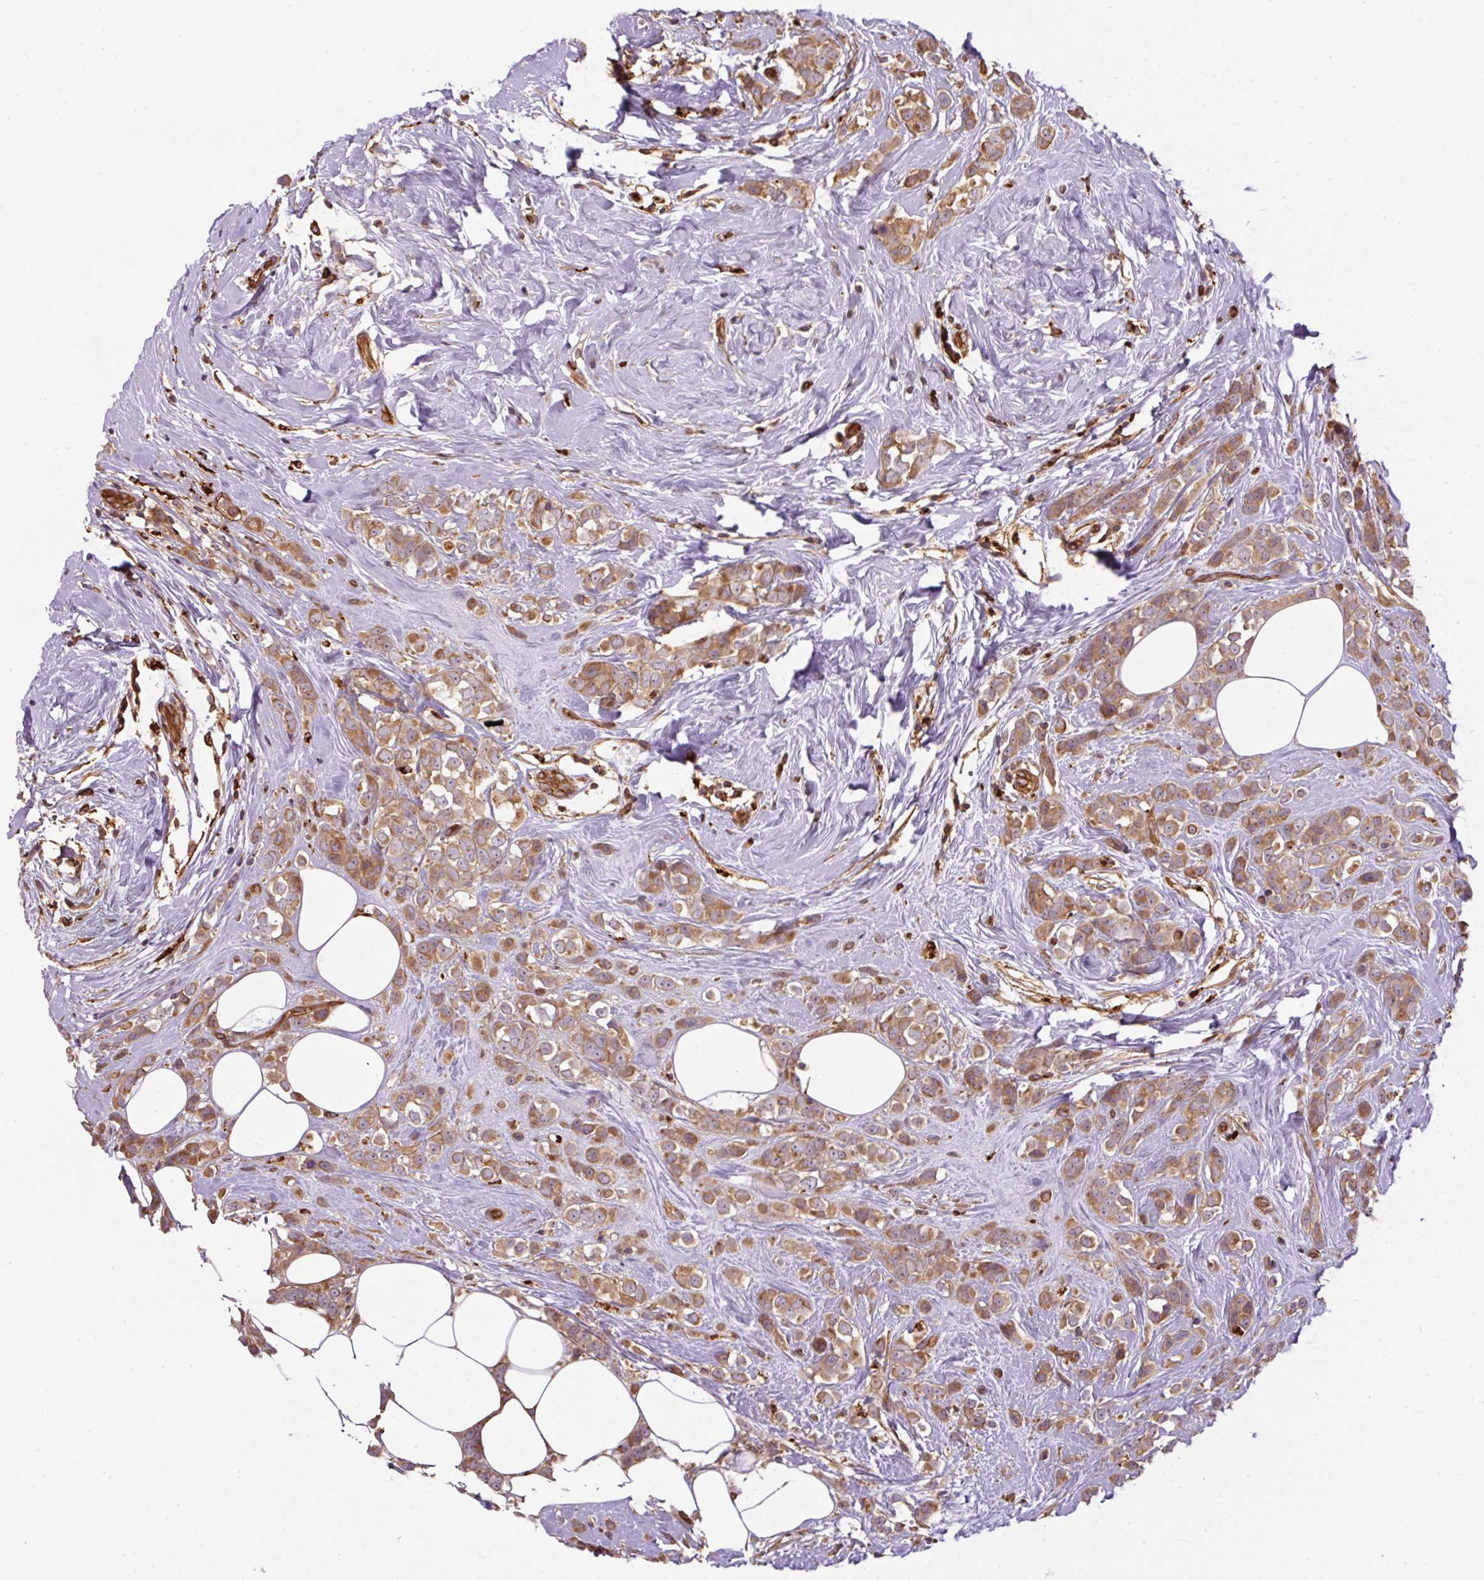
{"staining": {"intensity": "moderate", "quantity": ">75%", "location": "cytoplasmic/membranous"}, "tissue": "breast cancer", "cell_type": "Tumor cells", "image_type": "cancer", "snomed": [{"axis": "morphology", "description": "Duct carcinoma"}, {"axis": "topography", "description": "Breast"}], "caption": "Intraductal carcinoma (breast) stained for a protein (brown) reveals moderate cytoplasmic/membranous positive positivity in about >75% of tumor cells.", "gene": "B3GALT5", "patient": {"sex": "female", "age": 80}}